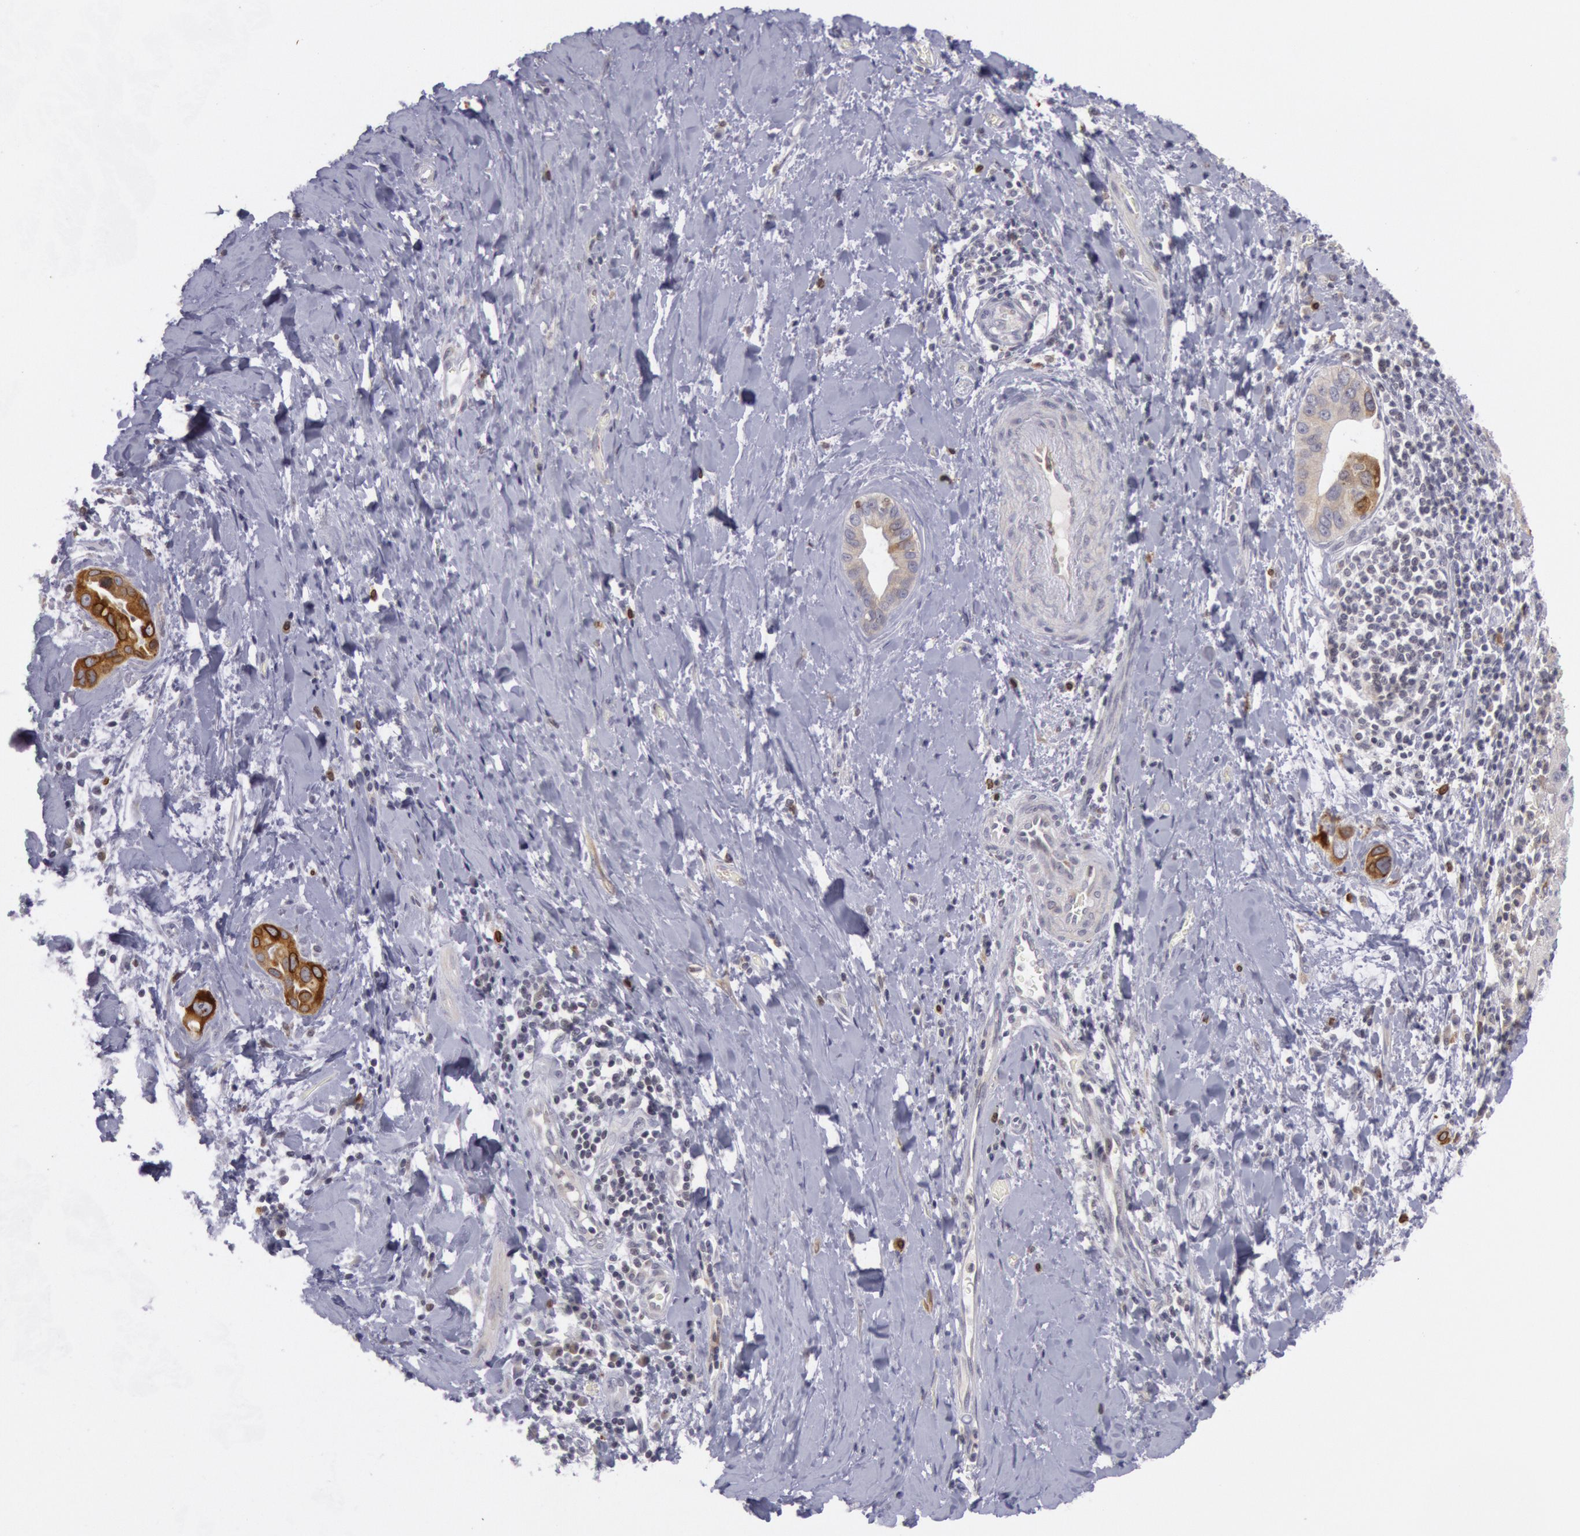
{"staining": {"intensity": "moderate", "quantity": ">75%", "location": "cytoplasmic/membranous"}, "tissue": "liver cancer", "cell_type": "Tumor cells", "image_type": "cancer", "snomed": [{"axis": "morphology", "description": "Cholangiocarcinoma"}, {"axis": "topography", "description": "Liver"}], "caption": "Immunohistochemical staining of liver cancer (cholangiocarcinoma) reveals moderate cytoplasmic/membranous protein staining in approximately >75% of tumor cells.", "gene": "PTGS2", "patient": {"sex": "female", "age": 65}}